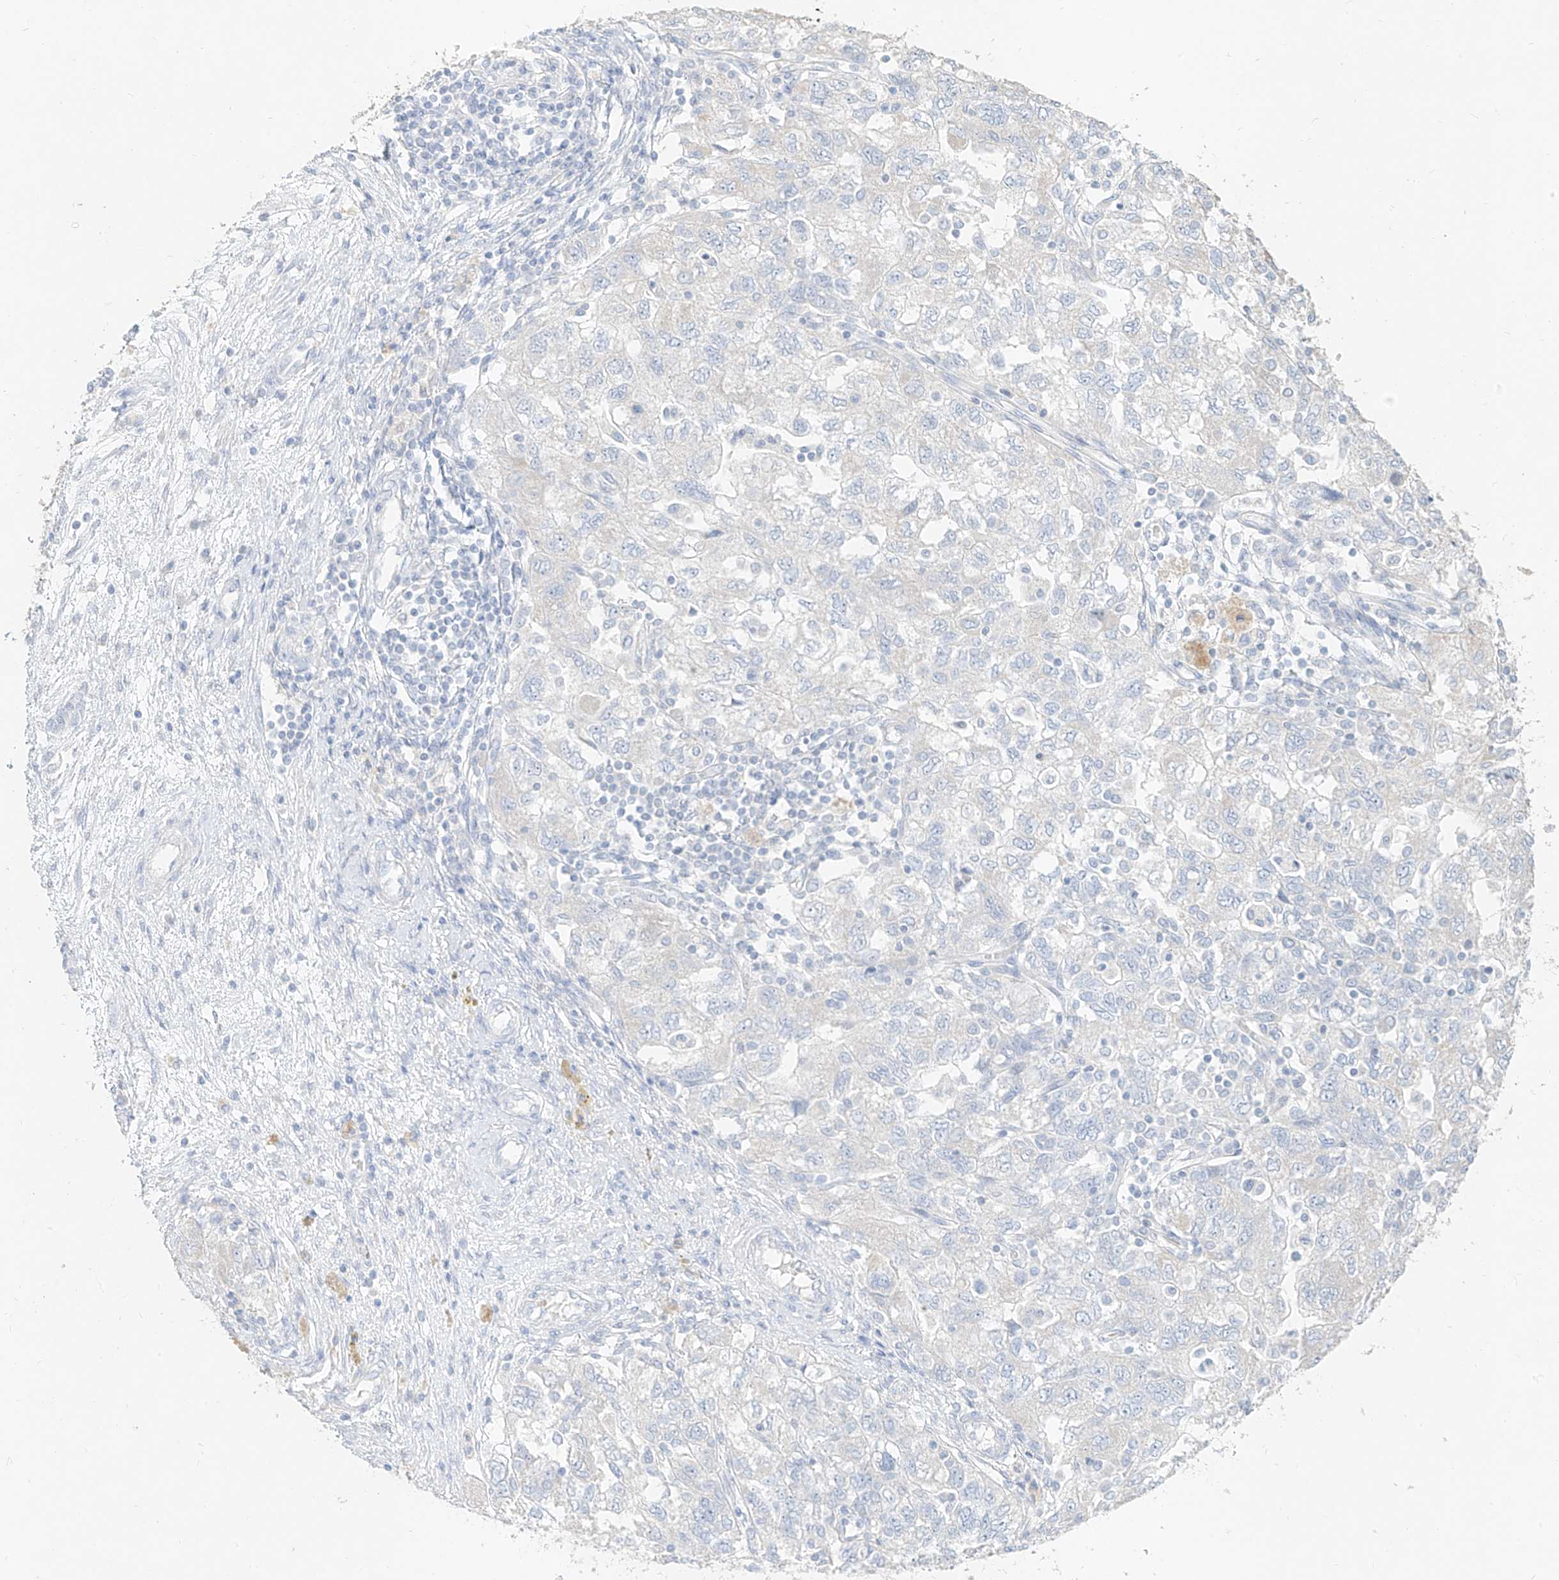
{"staining": {"intensity": "negative", "quantity": "none", "location": "none"}, "tissue": "ovarian cancer", "cell_type": "Tumor cells", "image_type": "cancer", "snomed": [{"axis": "morphology", "description": "Carcinoma, NOS"}, {"axis": "morphology", "description": "Cystadenocarcinoma, serous, NOS"}, {"axis": "topography", "description": "Ovary"}], "caption": "Immunohistochemistry (IHC) image of neoplastic tissue: ovarian cancer (serous cystadenocarcinoma) stained with DAB (3,3'-diaminobenzidine) displays no significant protein staining in tumor cells.", "gene": "ZZEF1", "patient": {"sex": "female", "age": 69}}